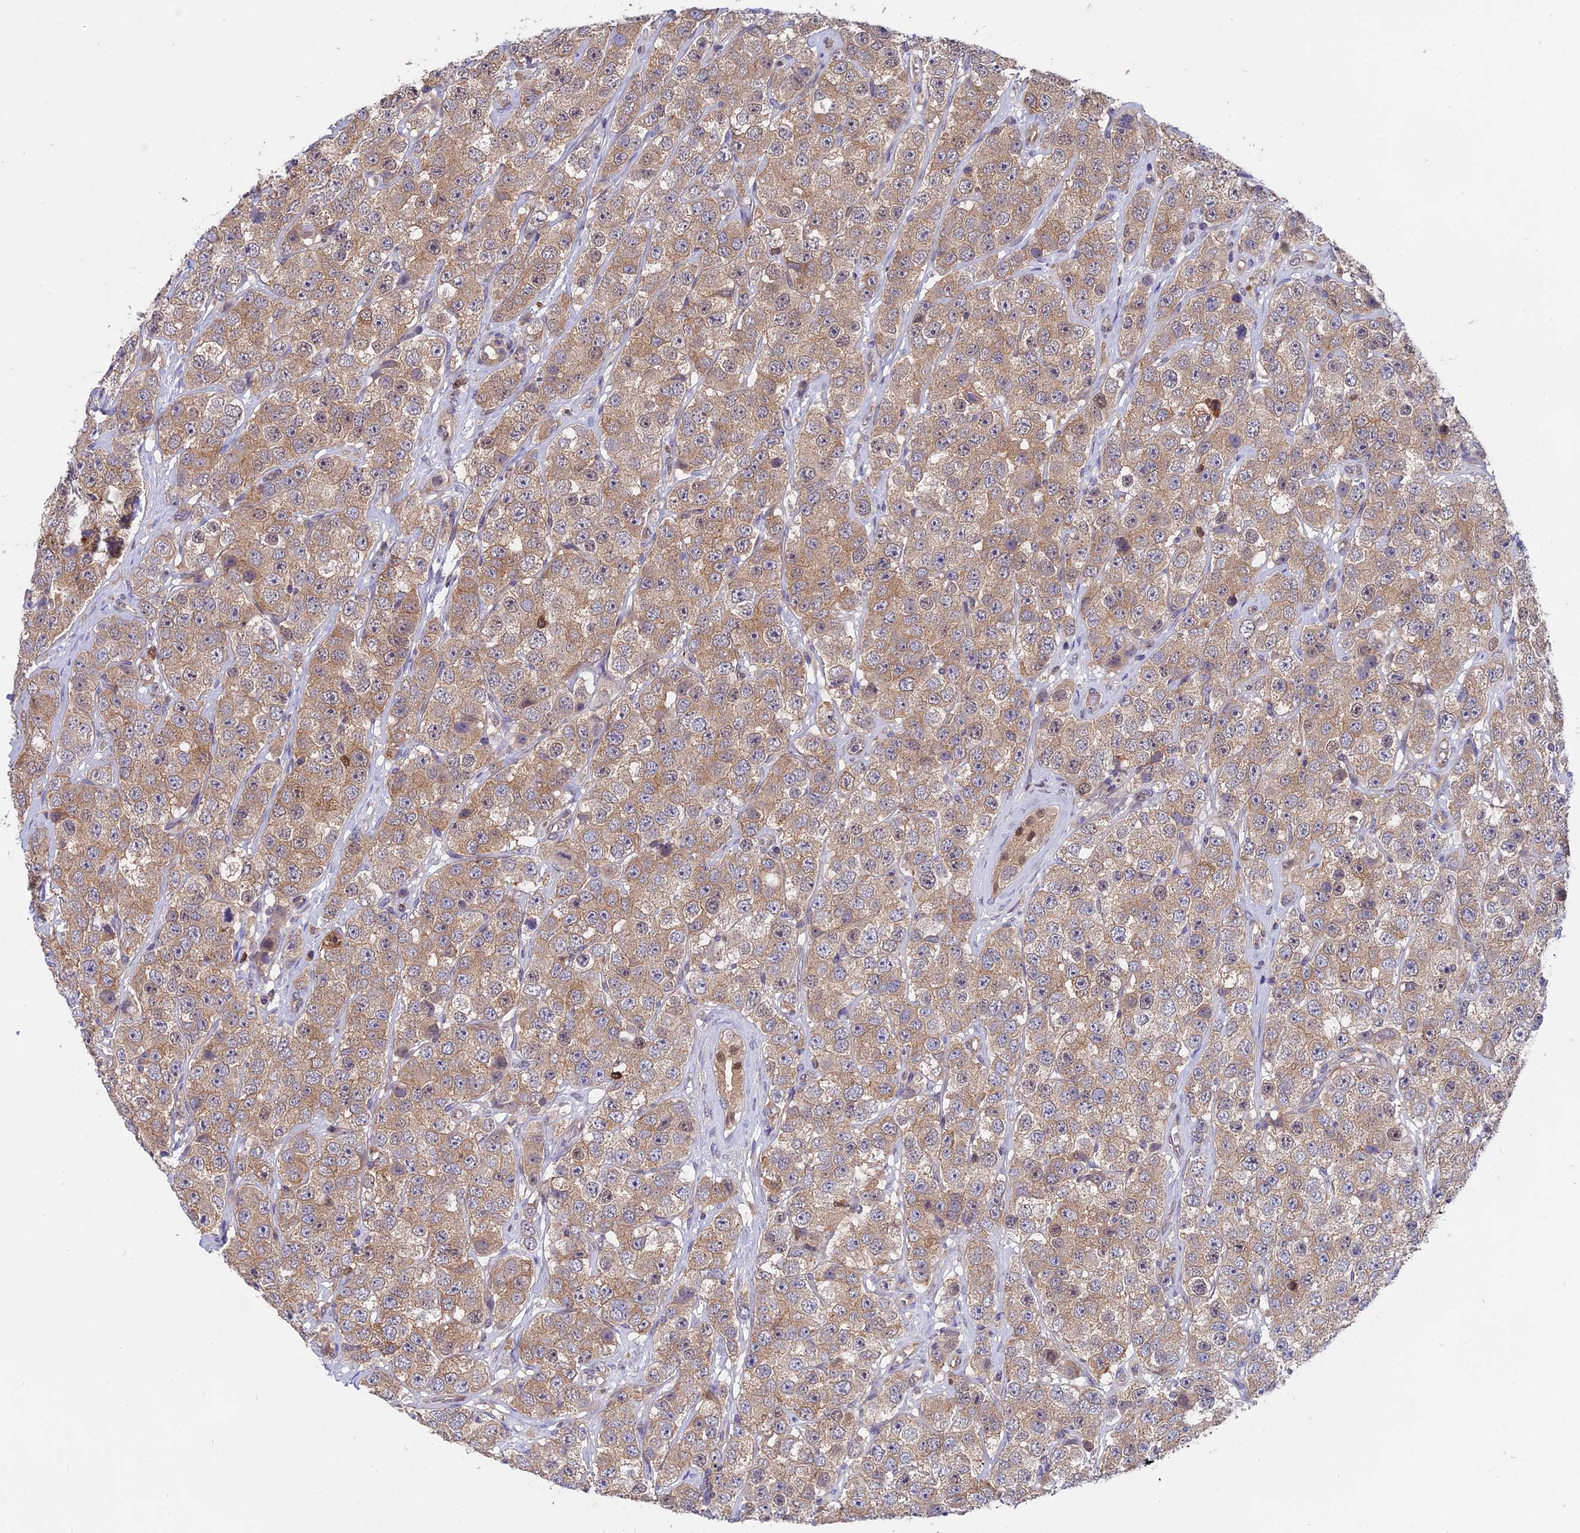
{"staining": {"intensity": "moderate", "quantity": ">75%", "location": "cytoplasmic/membranous"}, "tissue": "testis cancer", "cell_type": "Tumor cells", "image_type": "cancer", "snomed": [{"axis": "morphology", "description": "Seminoma, NOS"}, {"axis": "topography", "description": "Testis"}], "caption": "Protein expression analysis of human seminoma (testis) reveals moderate cytoplasmic/membranous staining in approximately >75% of tumor cells.", "gene": "FAM118B", "patient": {"sex": "male", "age": 28}}